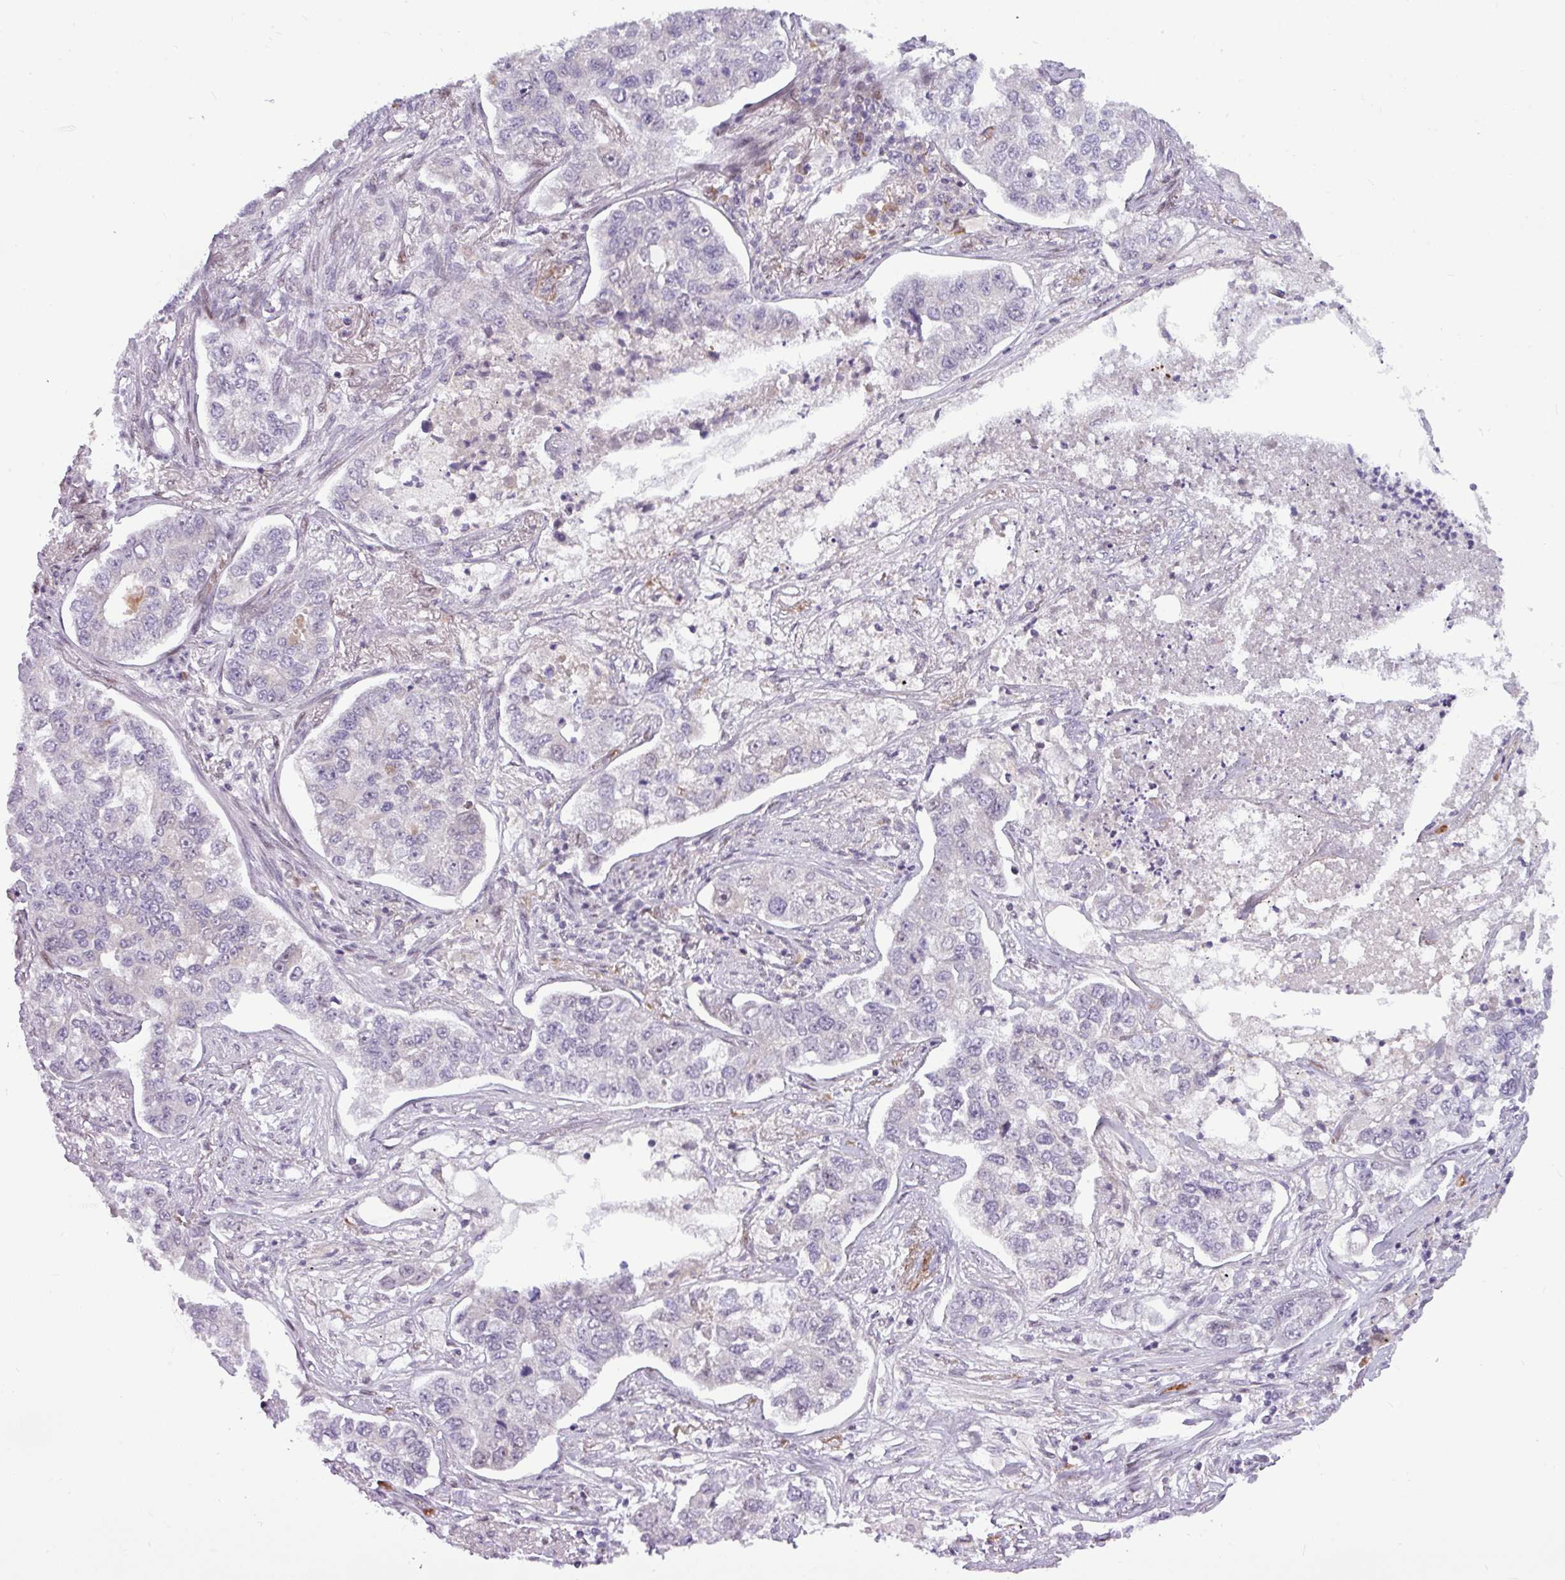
{"staining": {"intensity": "negative", "quantity": "none", "location": "none"}, "tissue": "lung cancer", "cell_type": "Tumor cells", "image_type": "cancer", "snomed": [{"axis": "morphology", "description": "Adenocarcinoma, NOS"}, {"axis": "topography", "description": "Lung"}], "caption": "Adenocarcinoma (lung) was stained to show a protein in brown. There is no significant positivity in tumor cells.", "gene": "SLC66A2", "patient": {"sex": "male", "age": 49}}